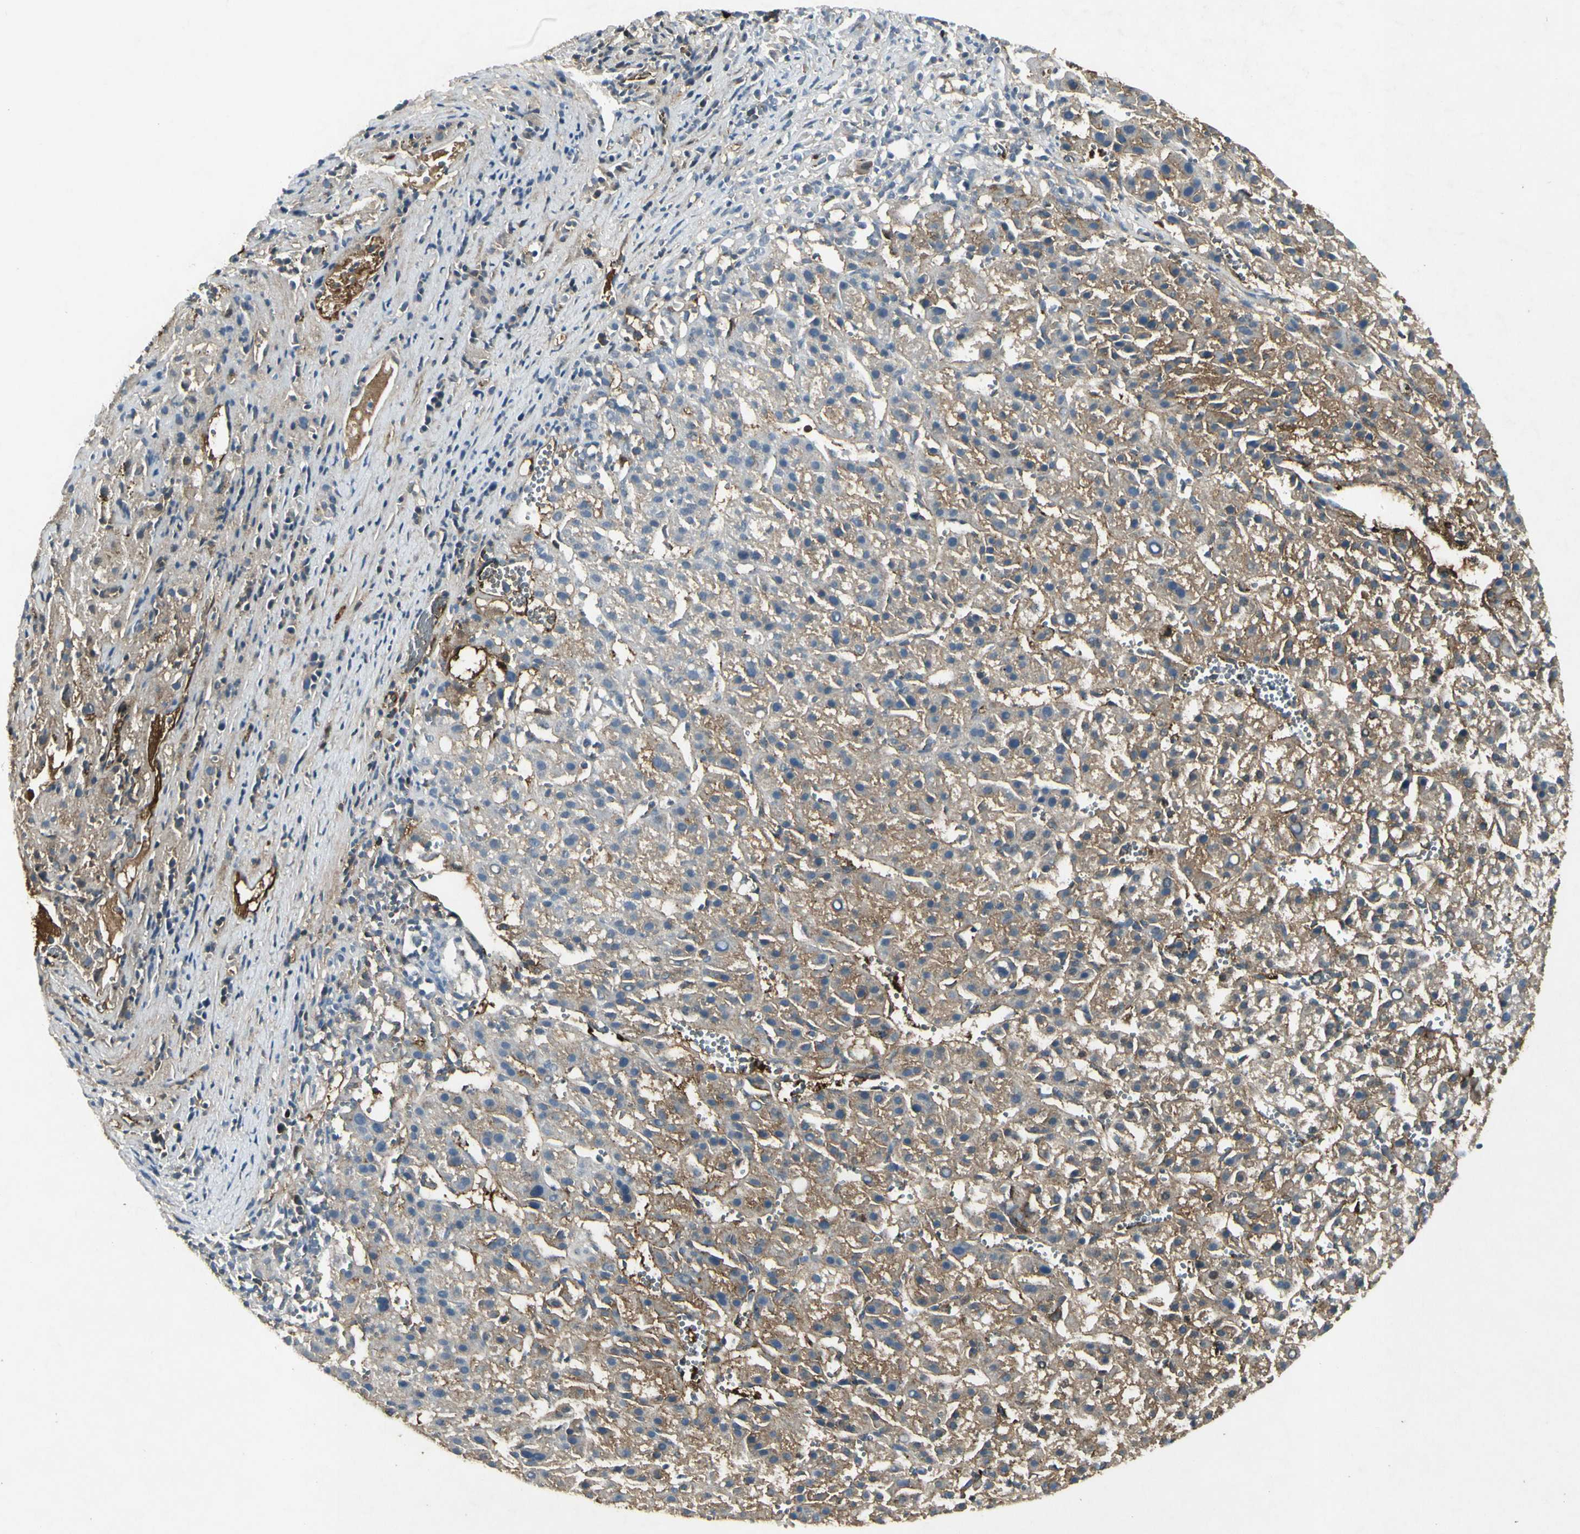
{"staining": {"intensity": "moderate", "quantity": "25%-75%", "location": "cytoplasmic/membranous"}, "tissue": "liver cancer", "cell_type": "Tumor cells", "image_type": "cancer", "snomed": [{"axis": "morphology", "description": "Carcinoma, Hepatocellular, NOS"}, {"axis": "topography", "description": "Liver"}], "caption": "DAB (3,3'-diaminobenzidine) immunohistochemical staining of liver cancer demonstrates moderate cytoplasmic/membranous protein positivity in about 25%-75% of tumor cells.", "gene": "IGHM", "patient": {"sex": "female", "age": 58}}